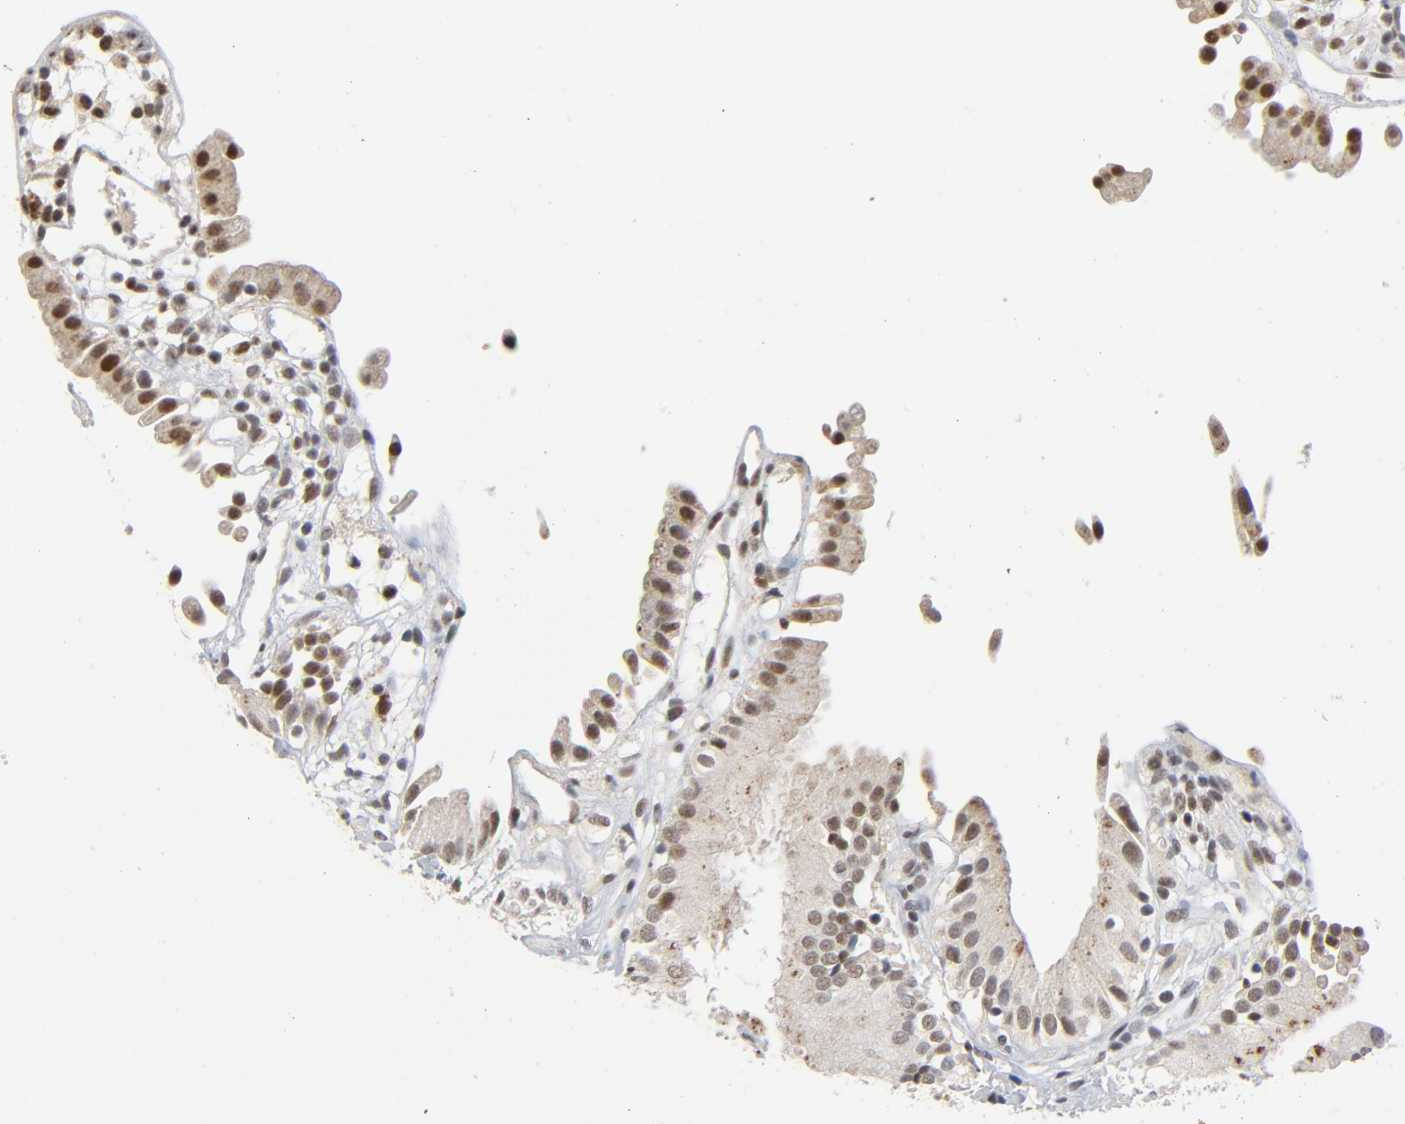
{"staining": {"intensity": "moderate", "quantity": ">75%", "location": "cytoplasmic/membranous,nuclear"}, "tissue": "gallbladder", "cell_type": "Glandular cells", "image_type": "normal", "snomed": [{"axis": "morphology", "description": "Normal tissue, NOS"}, {"axis": "topography", "description": "Gallbladder"}], "caption": "High-magnification brightfield microscopy of benign gallbladder stained with DAB (3,3'-diaminobenzidine) (brown) and counterstained with hematoxylin (blue). glandular cells exhibit moderate cytoplasmic/membranous,nuclear positivity is appreciated in approximately>75% of cells. (DAB (3,3'-diaminobenzidine) IHC, brown staining for protein, blue staining for nuclei).", "gene": "KAT2B", "patient": {"sex": "male", "age": 65}}